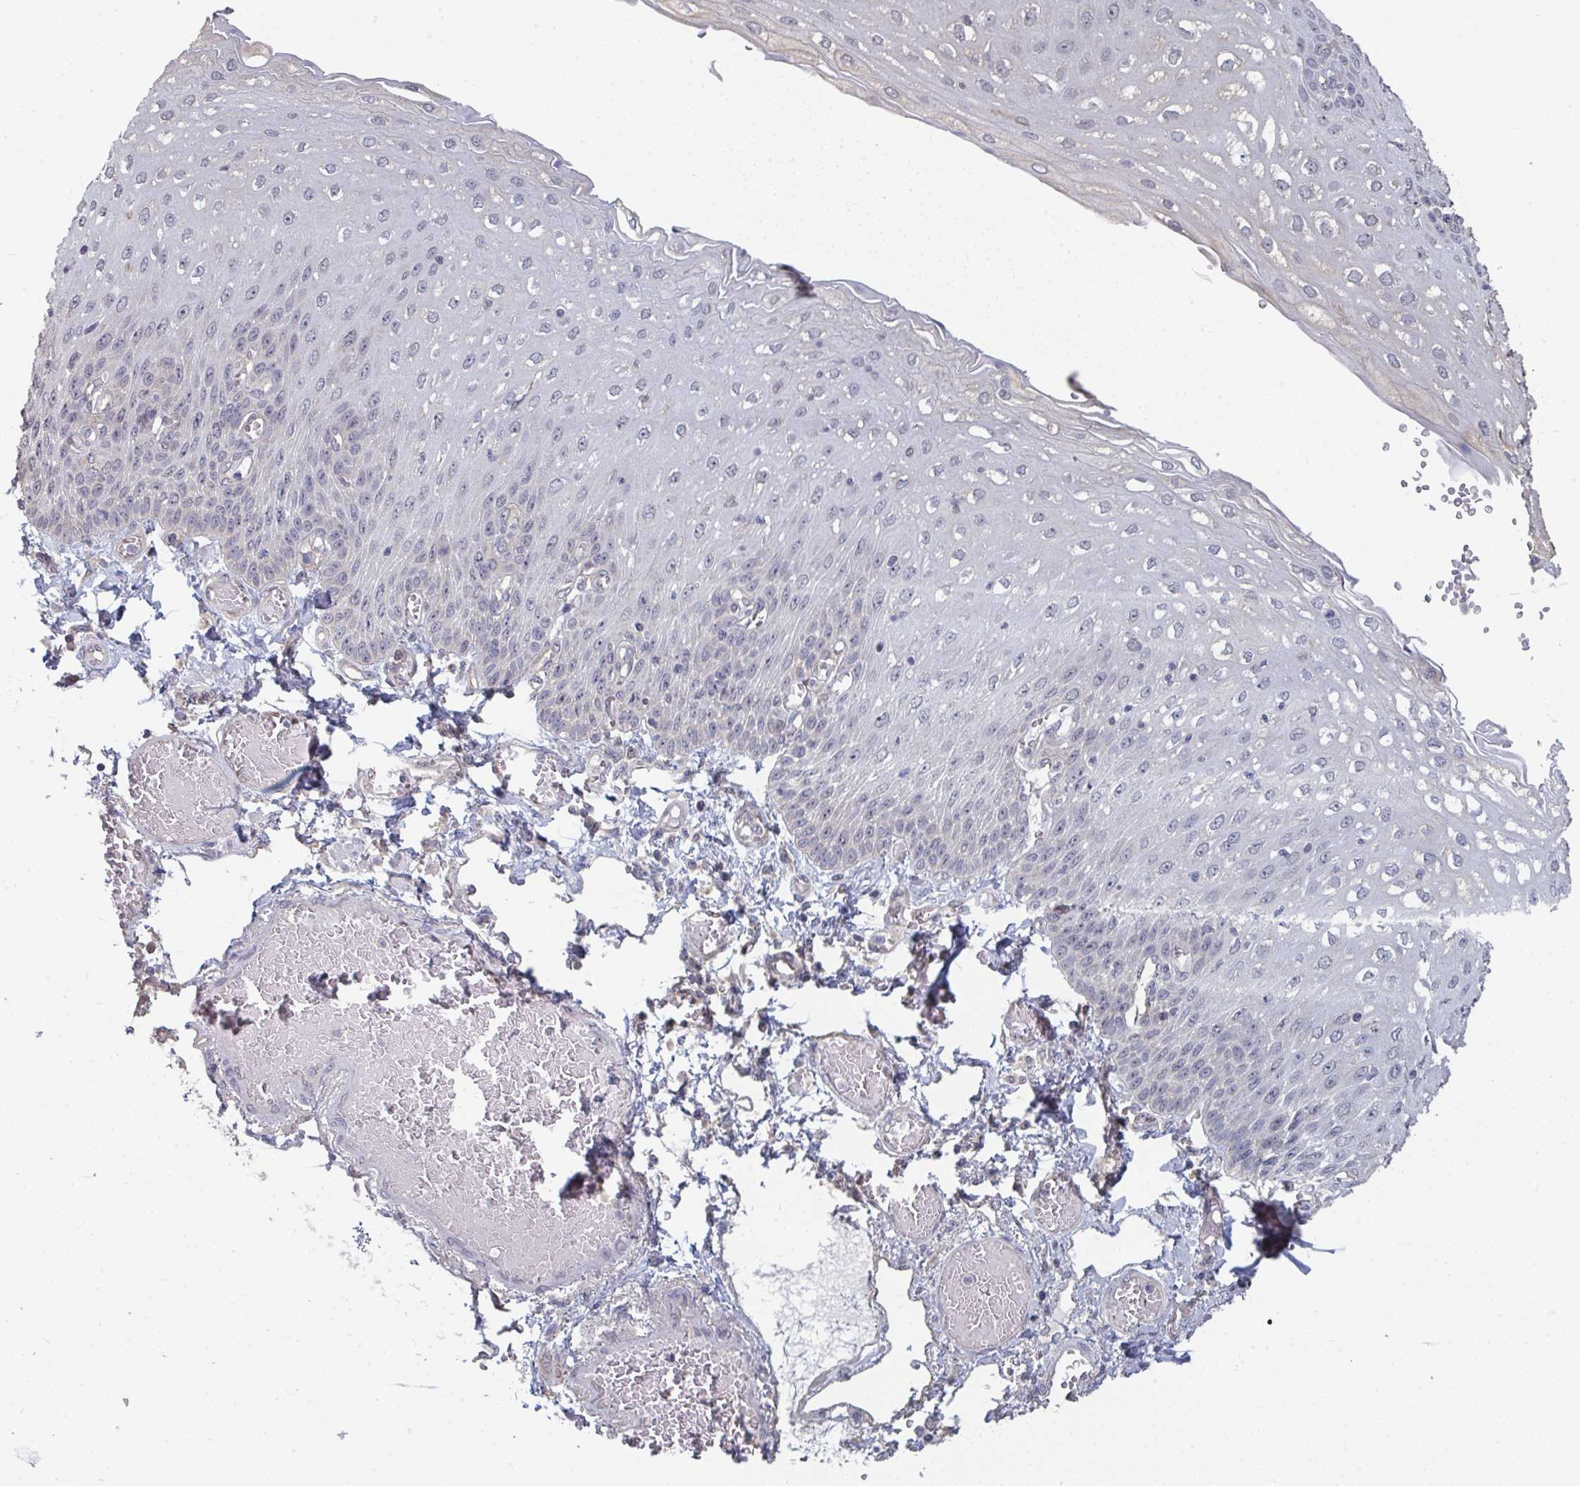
{"staining": {"intensity": "negative", "quantity": "none", "location": "none"}, "tissue": "esophagus", "cell_type": "Squamous epithelial cells", "image_type": "normal", "snomed": [{"axis": "morphology", "description": "Normal tissue, NOS"}, {"axis": "morphology", "description": "Adenocarcinoma, NOS"}, {"axis": "topography", "description": "Esophagus"}], "caption": "High power microscopy image of an immunohistochemistry (IHC) image of benign esophagus, revealing no significant positivity in squamous epithelial cells.", "gene": "LIX1", "patient": {"sex": "male", "age": 81}}